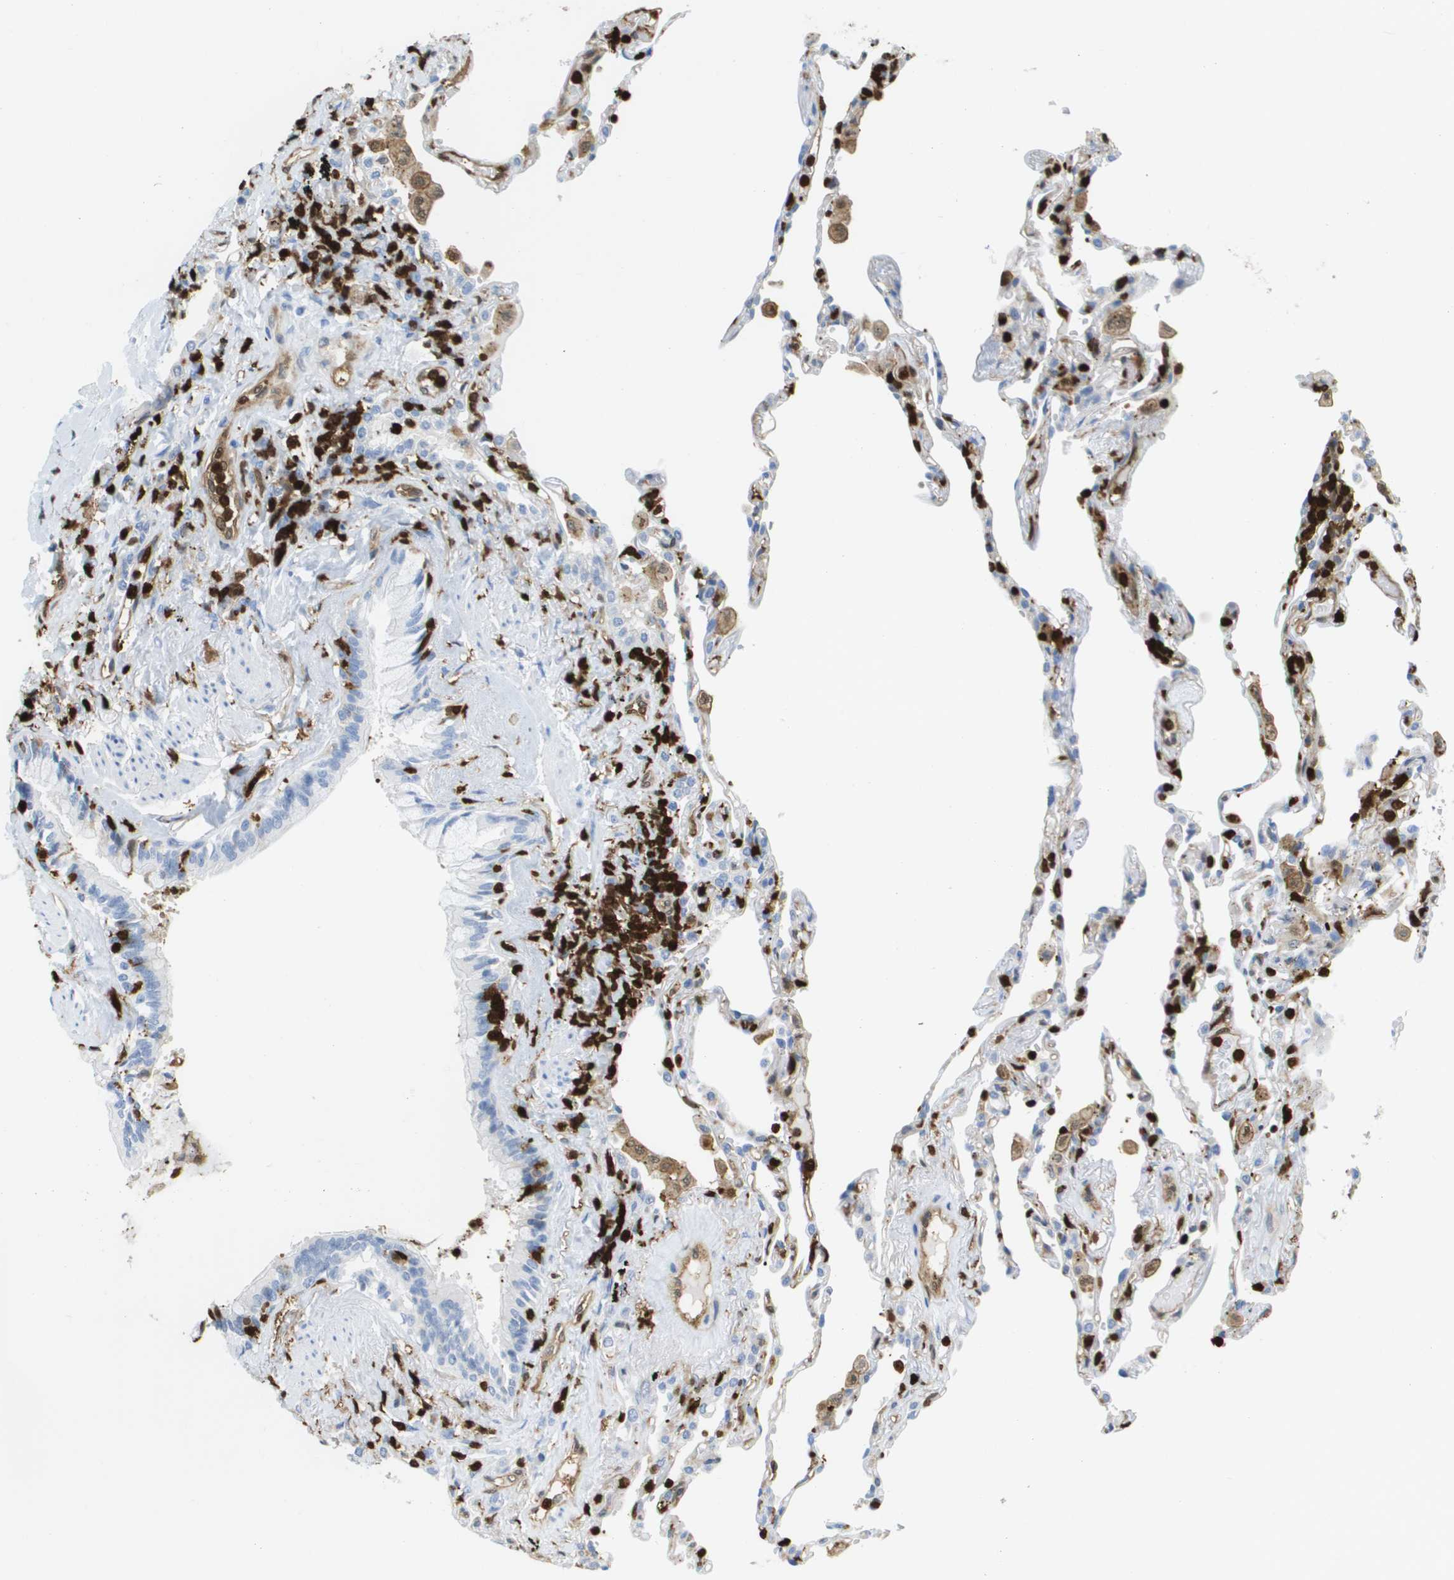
{"staining": {"intensity": "negative", "quantity": "none", "location": "none"}, "tissue": "lung", "cell_type": "Alveolar cells", "image_type": "normal", "snomed": [{"axis": "morphology", "description": "Normal tissue, NOS"}, {"axis": "topography", "description": "Lung"}], "caption": "This is an immunohistochemistry photomicrograph of normal lung. There is no positivity in alveolar cells.", "gene": "DOCK5", "patient": {"sex": "male", "age": 59}}